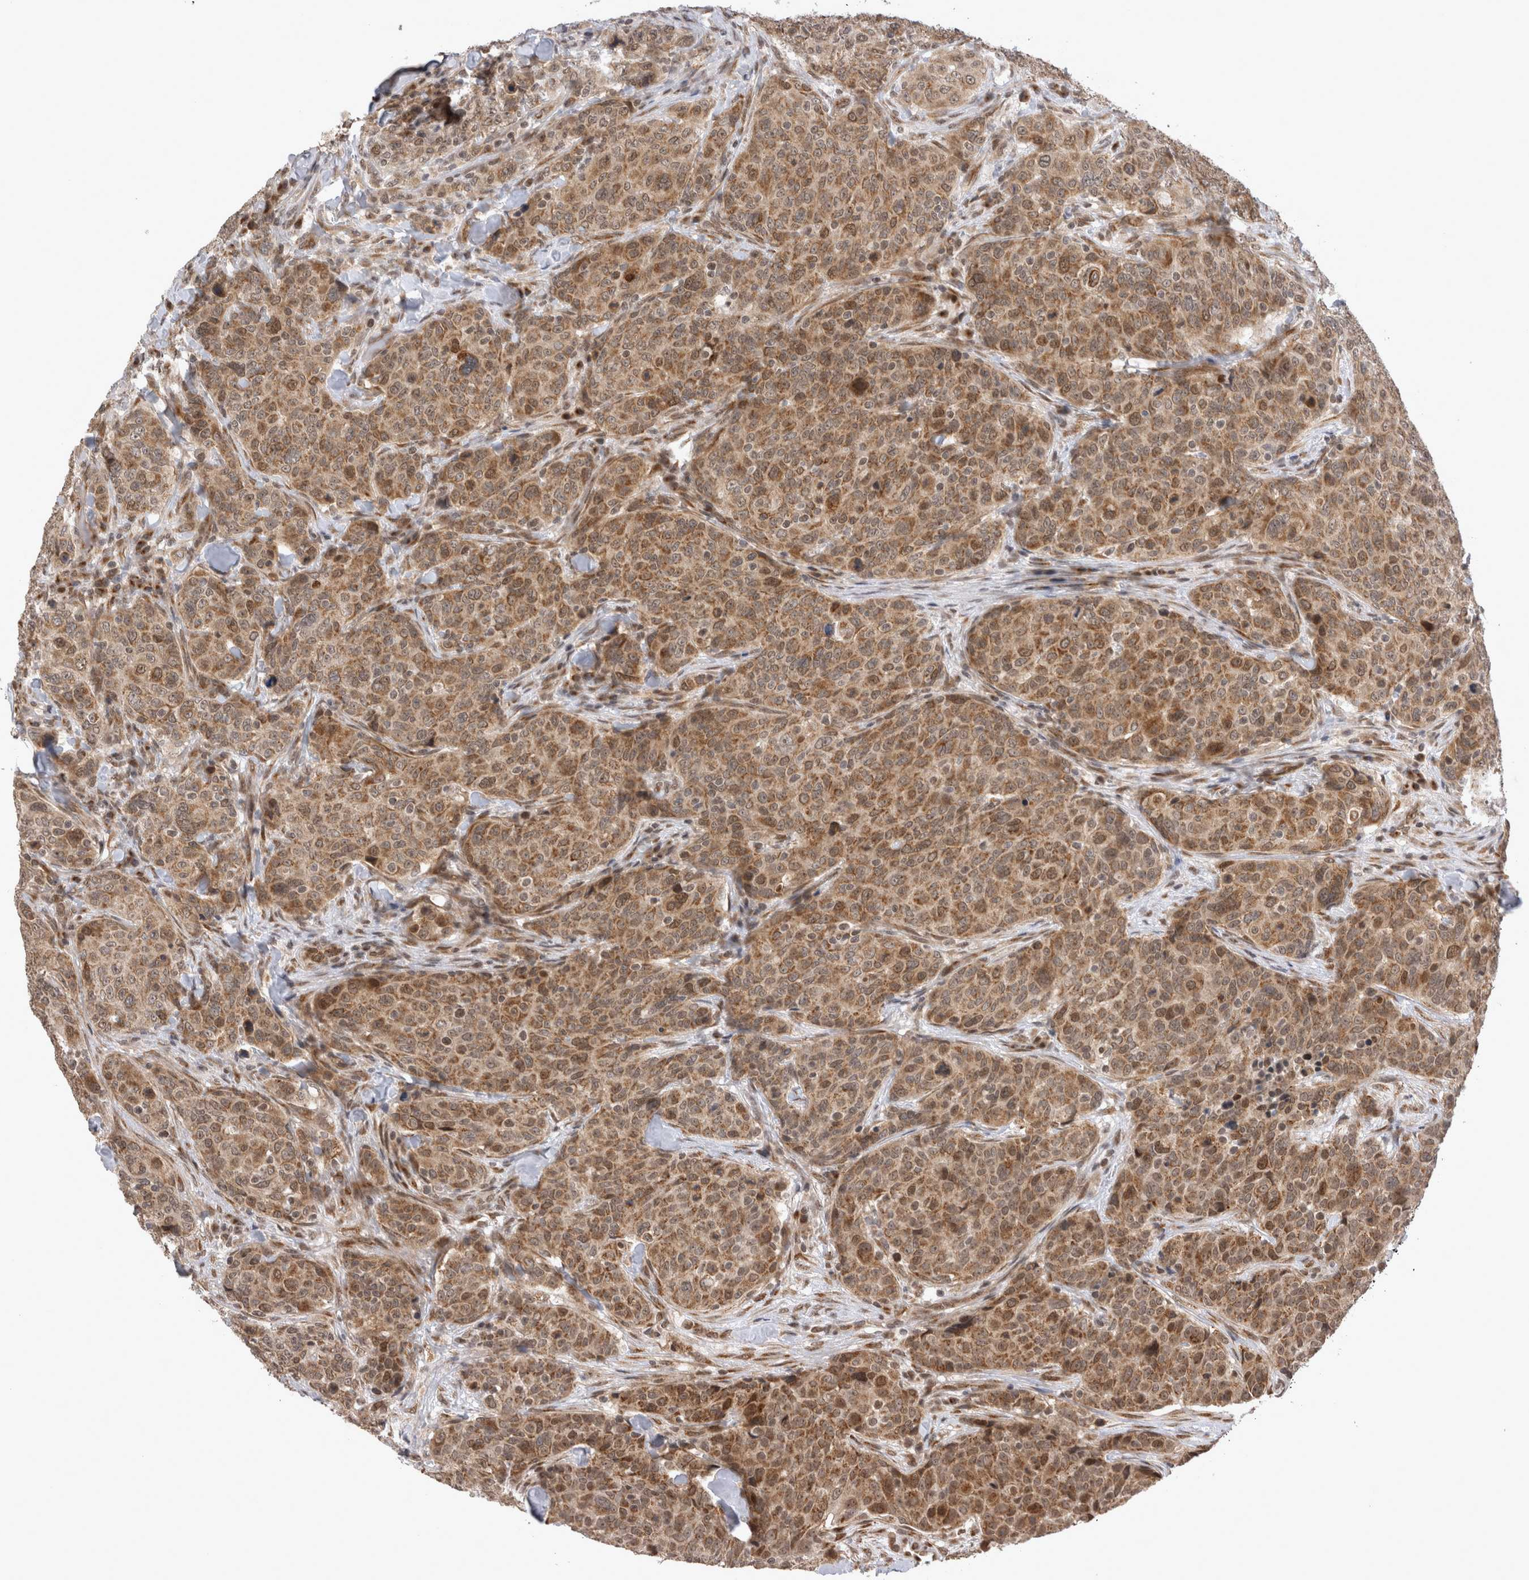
{"staining": {"intensity": "moderate", "quantity": ">75%", "location": "cytoplasmic/membranous,nuclear"}, "tissue": "breast cancer", "cell_type": "Tumor cells", "image_type": "cancer", "snomed": [{"axis": "morphology", "description": "Duct carcinoma"}, {"axis": "topography", "description": "Breast"}], "caption": "There is medium levels of moderate cytoplasmic/membranous and nuclear positivity in tumor cells of breast infiltrating ductal carcinoma, as demonstrated by immunohistochemical staining (brown color).", "gene": "TMEM65", "patient": {"sex": "female", "age": 37}}